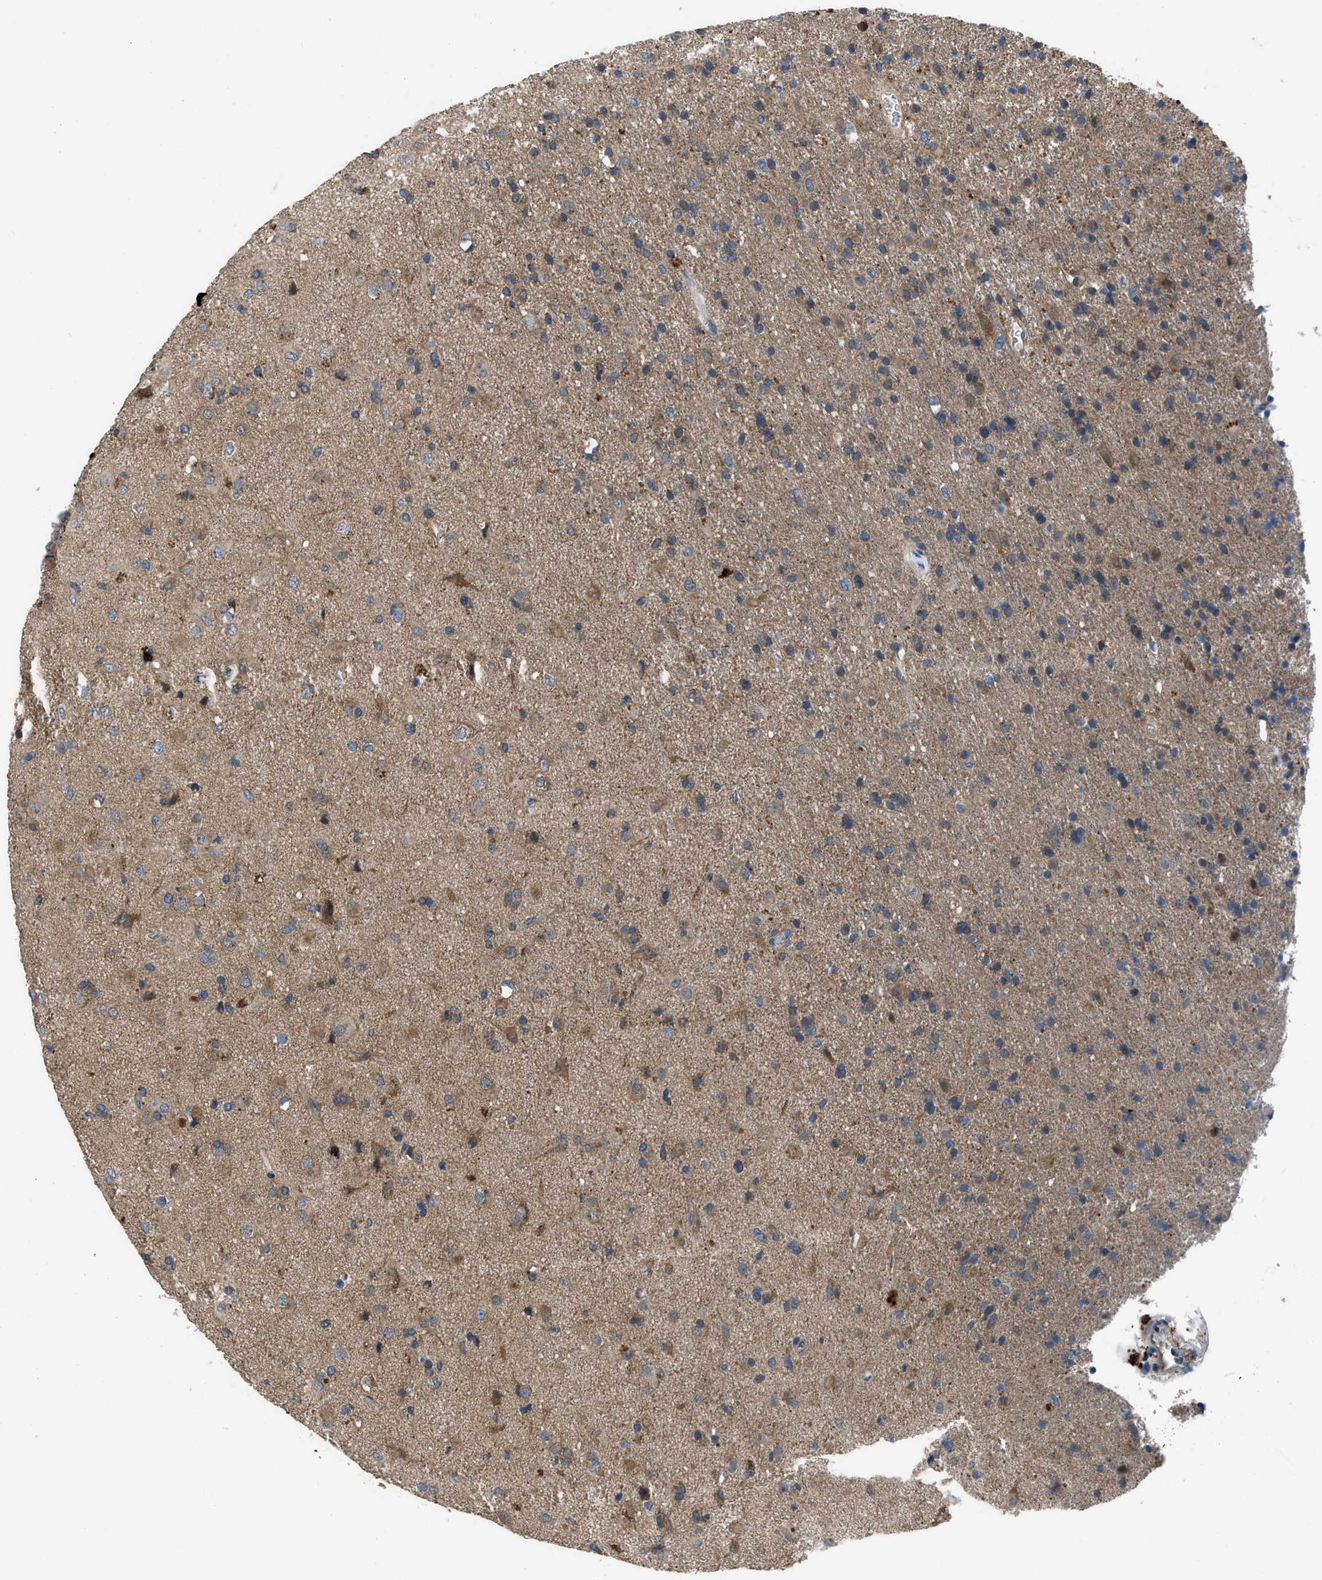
{"staining": {"intensity": "moderate", "quantity": "25%-75%", "location": "cytoplasmic/membranous"}, "tissue": "glioma", "cell_type": "Tumor cells", "image_type": "cancer", "snomed": [{"axis": "morphology", "description": "Glioma, malignant, Low grade"}, {"axis": "topography", "description": "Brain"}], "caption": "Tumor cells display medium levels of moderate cytoplasmic/membranous positivity in about 25%-75% of cells in human glioma.", "gene": "USP25", "patient": {"sex": "male", "age": 65}}